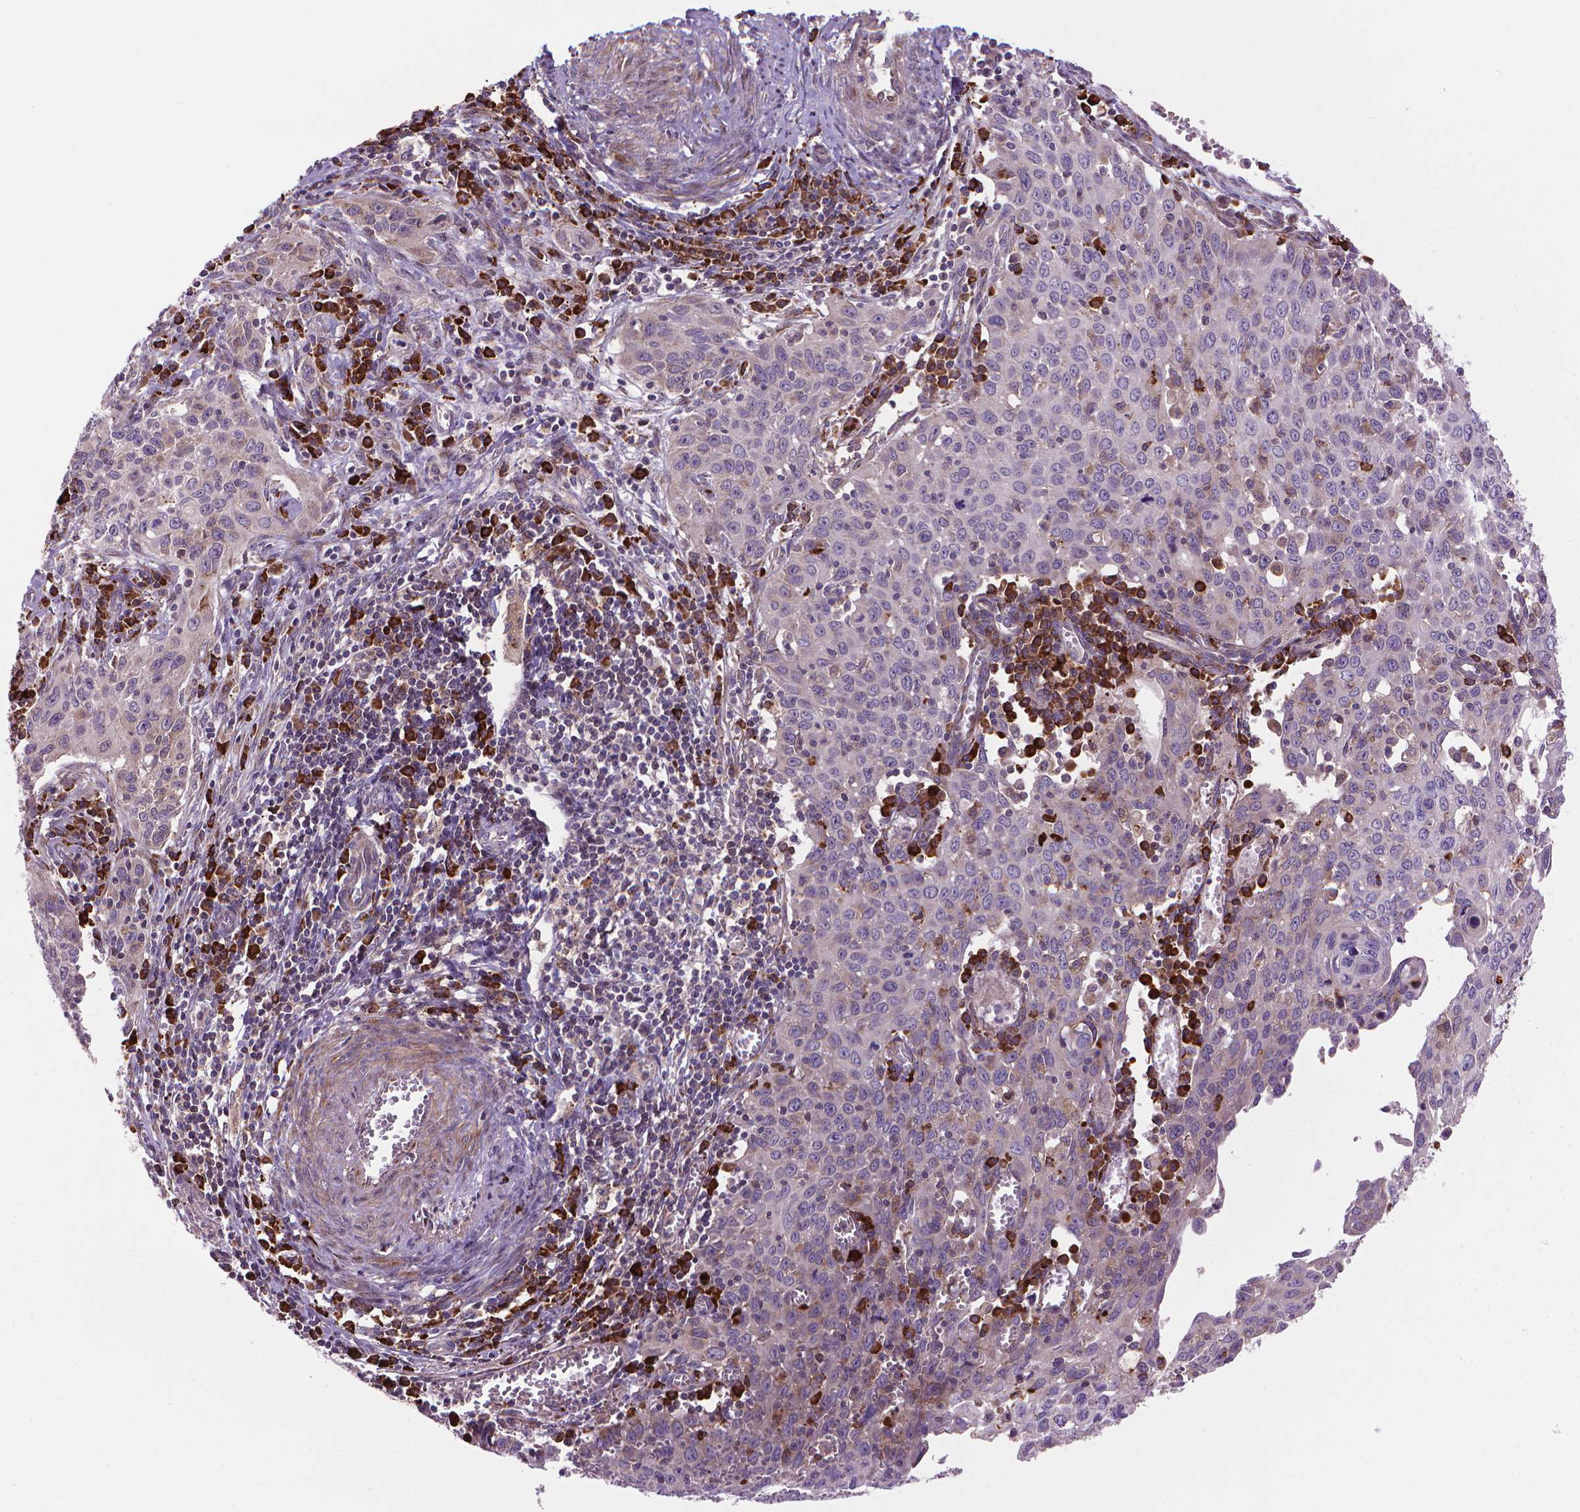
{"staining": {"intensity": "negative", "quantity": "none", "location": "none"}, "tissue": "cervical cancer", "cell_type": "Tumor cells", "image_type": "cancer", "snomed": [{"axis": "morphology", "description": "Squamous cell carcinoma, NOS"}, {"axis": "topography", "description": "Cervix"}], "caption": "The histopathology image shows no significant expression in tumor cells of squamous cell carcinoma (cervical).", "gene": "MYH14", "patient": {"sex": "female", "age": 38}}